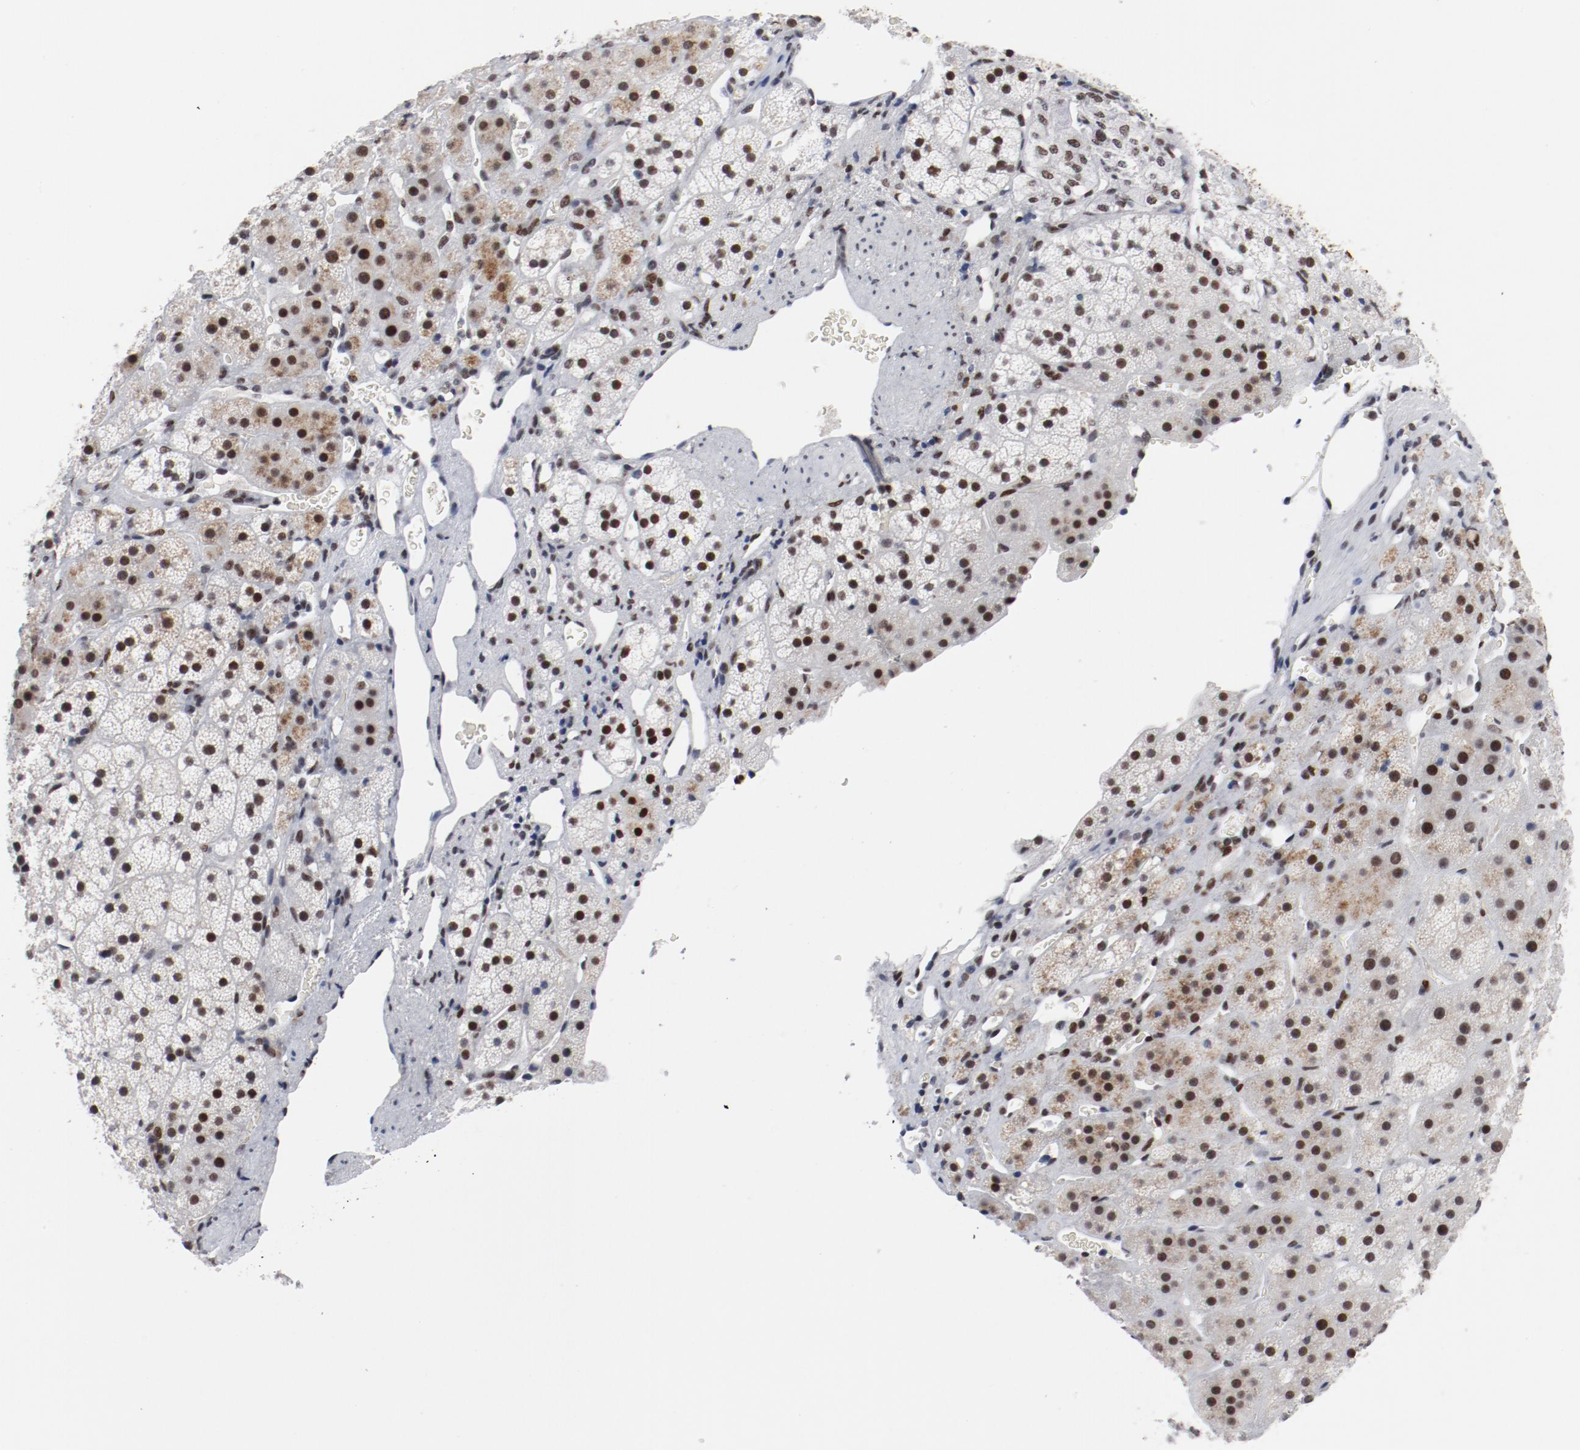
{"staining": {"intensity": "moderate", "quantity": ">75%", "location": "cytoplasmic/membranous,nuclear"}, "tissue": "adrenal gland", "cell_type": "Glandular cells", "image_type": "normal", "snomed": [{"axis": "morphology", "description": "Normal tissue, NOS"}, {"axis": "topography", "description": "Adrenal gland"}], "caption": "About >75% of glandular cells in normal human adrenal gland demonstrate moderate cytoplasmic/membranous,nuclear protein positivity as visualized by brown immunohistochemical staining.", "gene": "ARNT", "patient": {"sex": "female", "age": 44}}